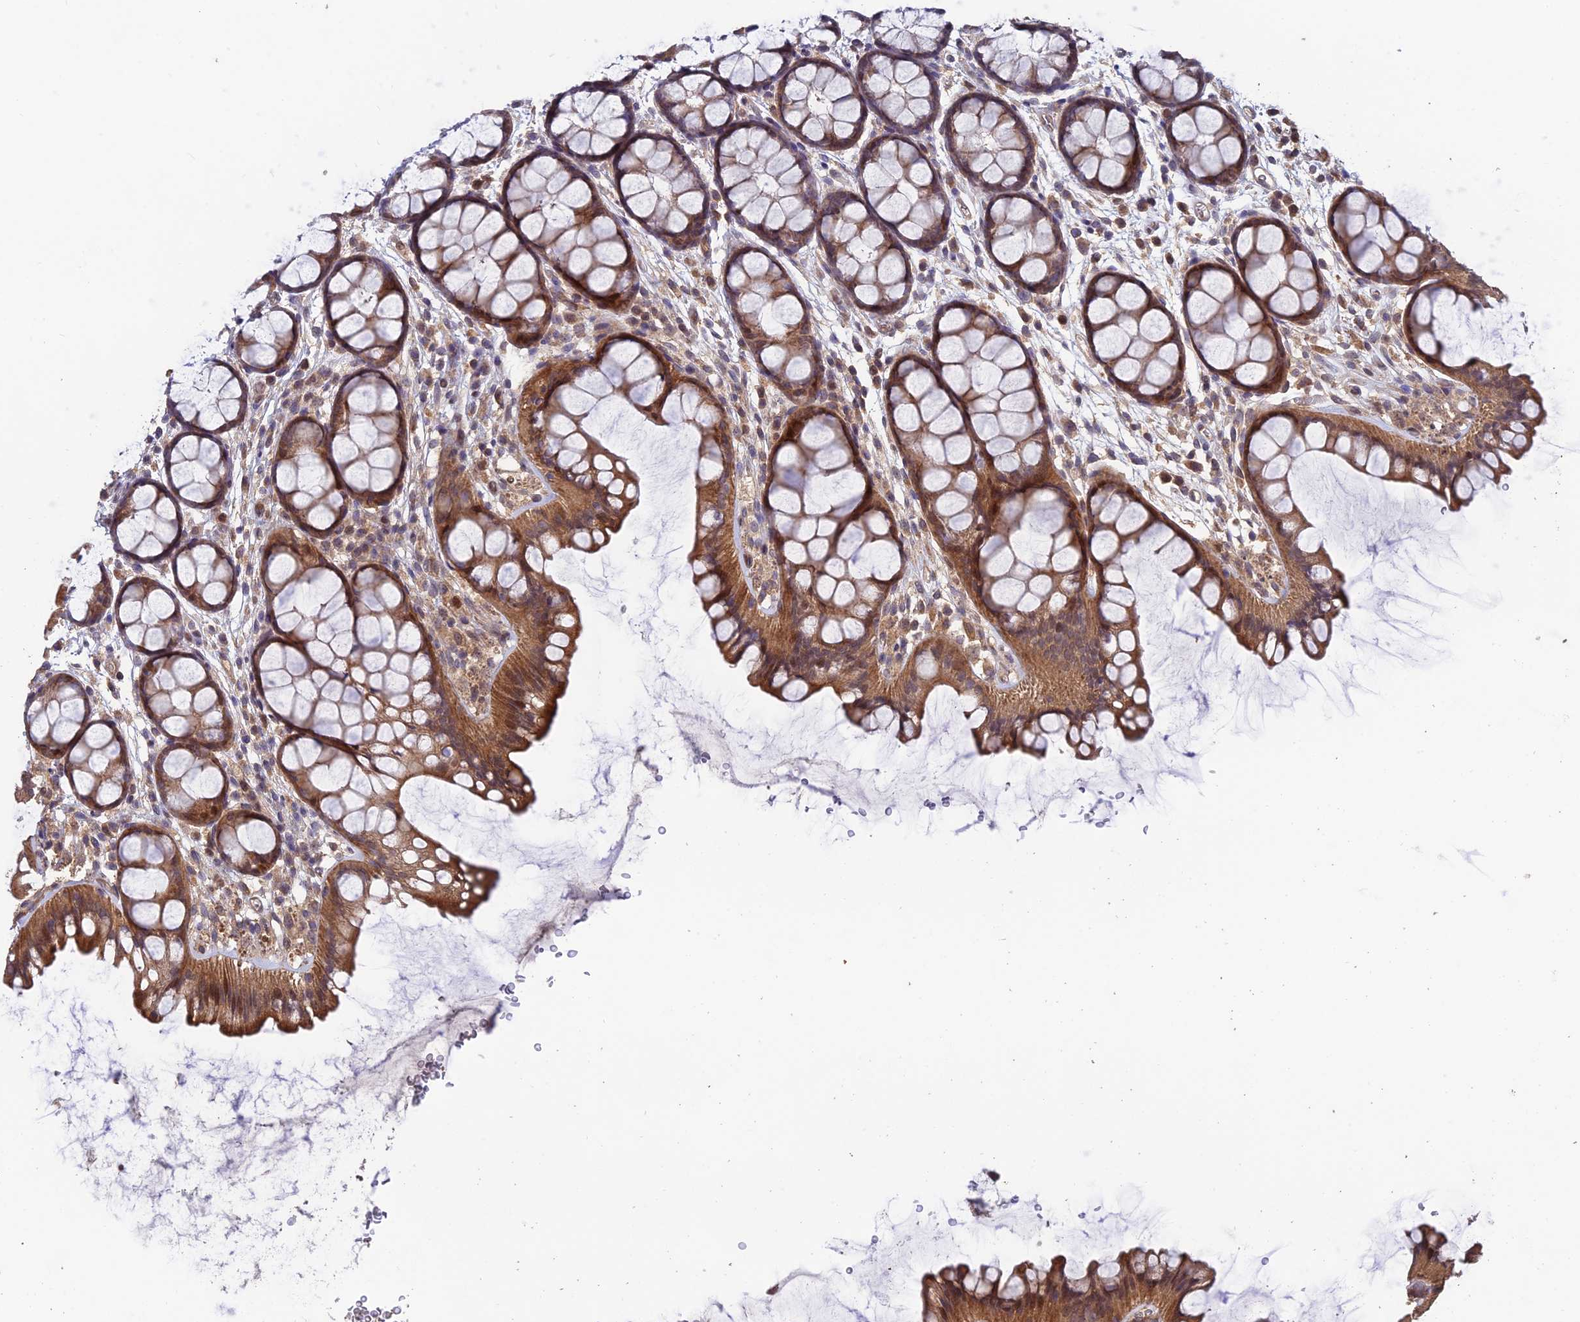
{"staining": {"intensity": "moderate", "quantity": ">75%", "location": "cytoplasmic/membranous"}, "tissue": "colon", "cell_type": "Endothelial cells", "image_type": "normal", "snomed": [{"axis": "morphology", "description": "Normal tissue, NOS"}, {"axis": "topography", "description": "Colon"}], "caption": "Moderate cytoplasmic/membranous positivity is appreciated in approximately >75% of endothelial cells in normal colon. (DAB (3,3'-diaminobenzidine) IHC with brightfield microscopy, high magnification).", "gene": "SHISA5", "patient": {"sex": "female", "age": 82}}